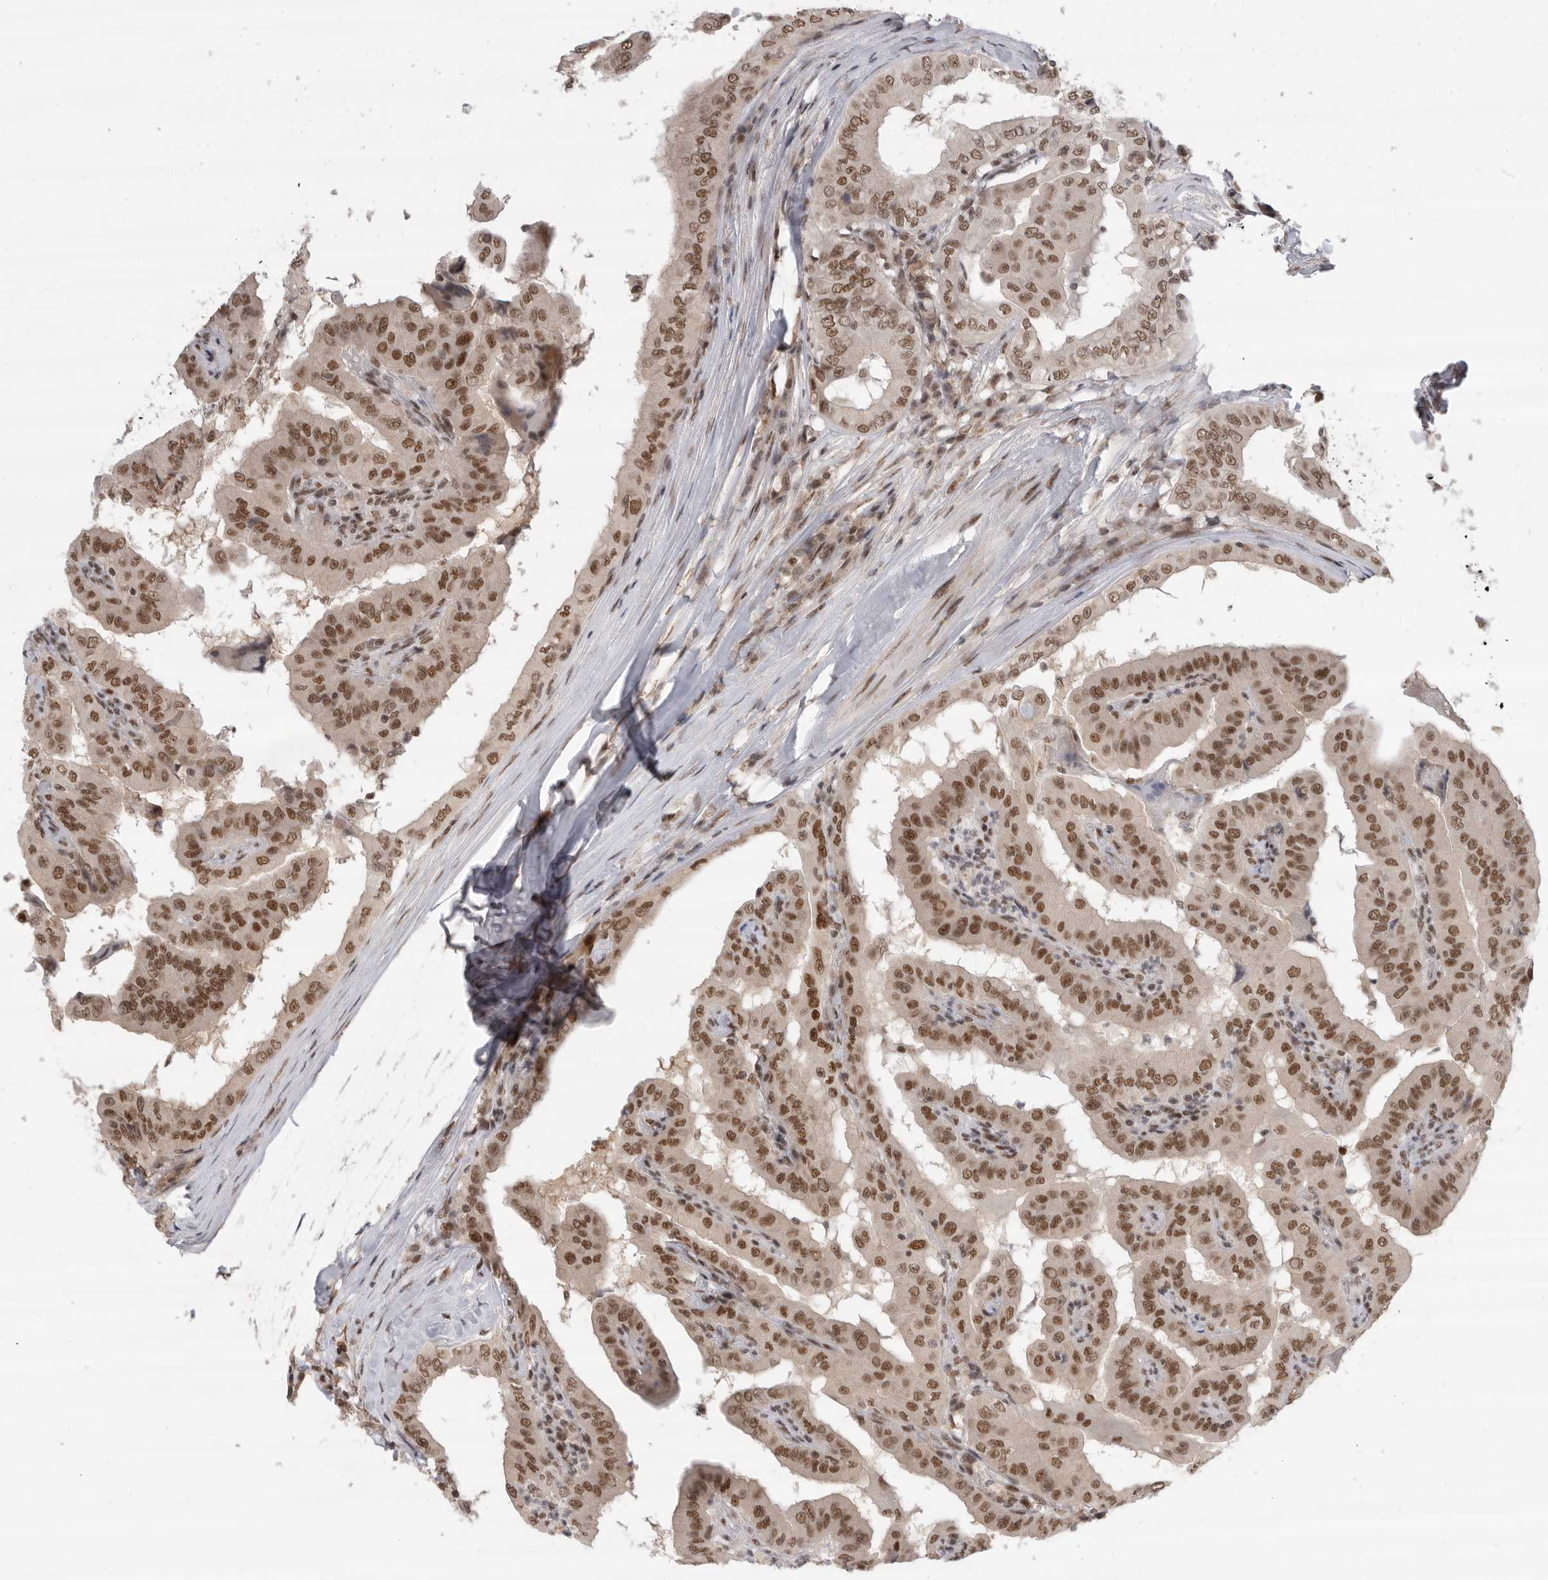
{"staining": {"intensity": "strong", "quantity": ">75%", "location": "nuclear"}, "tissue": "thyroid cancer", "cell_type": "Tumor cells", "image_type": "cancer", "snomed": [{"axis": "morphology", "description": "Papillary adenocarcinoma, NOS"}, {"axis": "topography", "description": "Thyroid gland"}], "caption": "The photomicrograph displays a brown stain indicating the presence of a protein in the nuclear of tumor cells in thyroid papillary adenocarcinoma.", "gene": "ZNF830", "patient": {"sex": "male", "age": 33}}